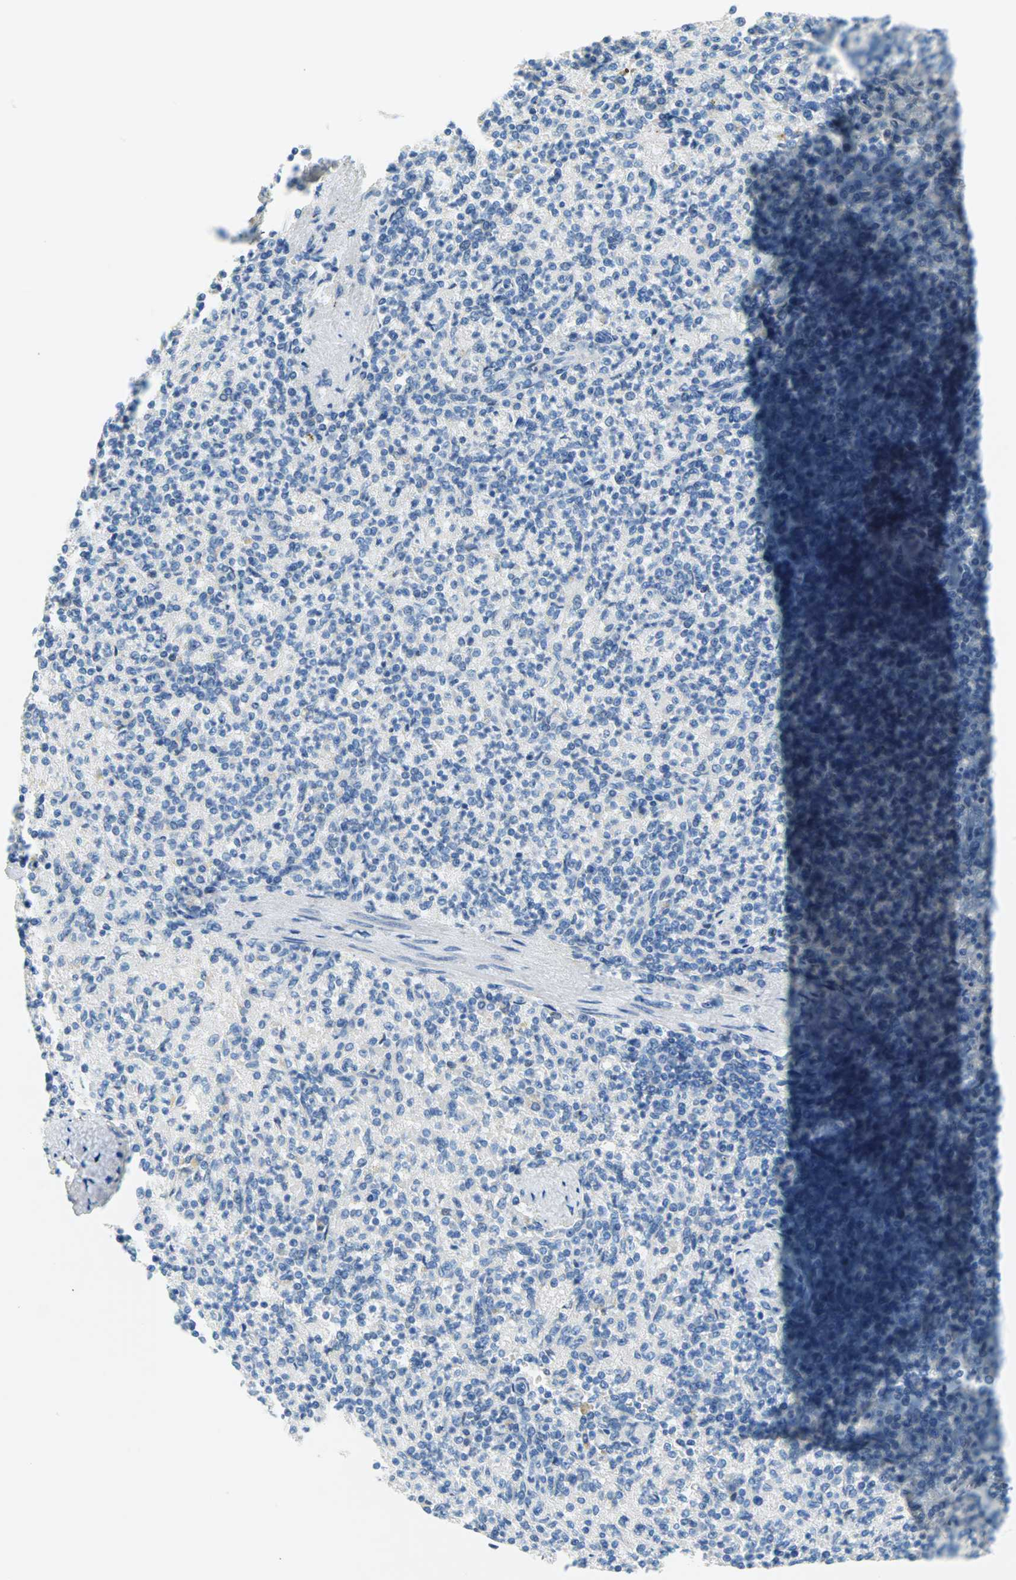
{"staining": {"intensity": "negative", "quantity": "none", "location": "none"}, "tissue": "spleen", "cell_type": "Cells in red pulp", "image_type": "normal", "snomed": [{"axis": "morphology", "description": "Normal tissue, NOS"}, {"axis": "topography", "description": "Spleen"}], "caption": "This image is of normal spleen stained with immunohistochemistry (IHC) to label a protein in brown with the nuclei are counter-stained blue. There is no positivity in cells in red pulp.", "gene": "TMEM163", "patient": {"sex": "female", "age": 74}}